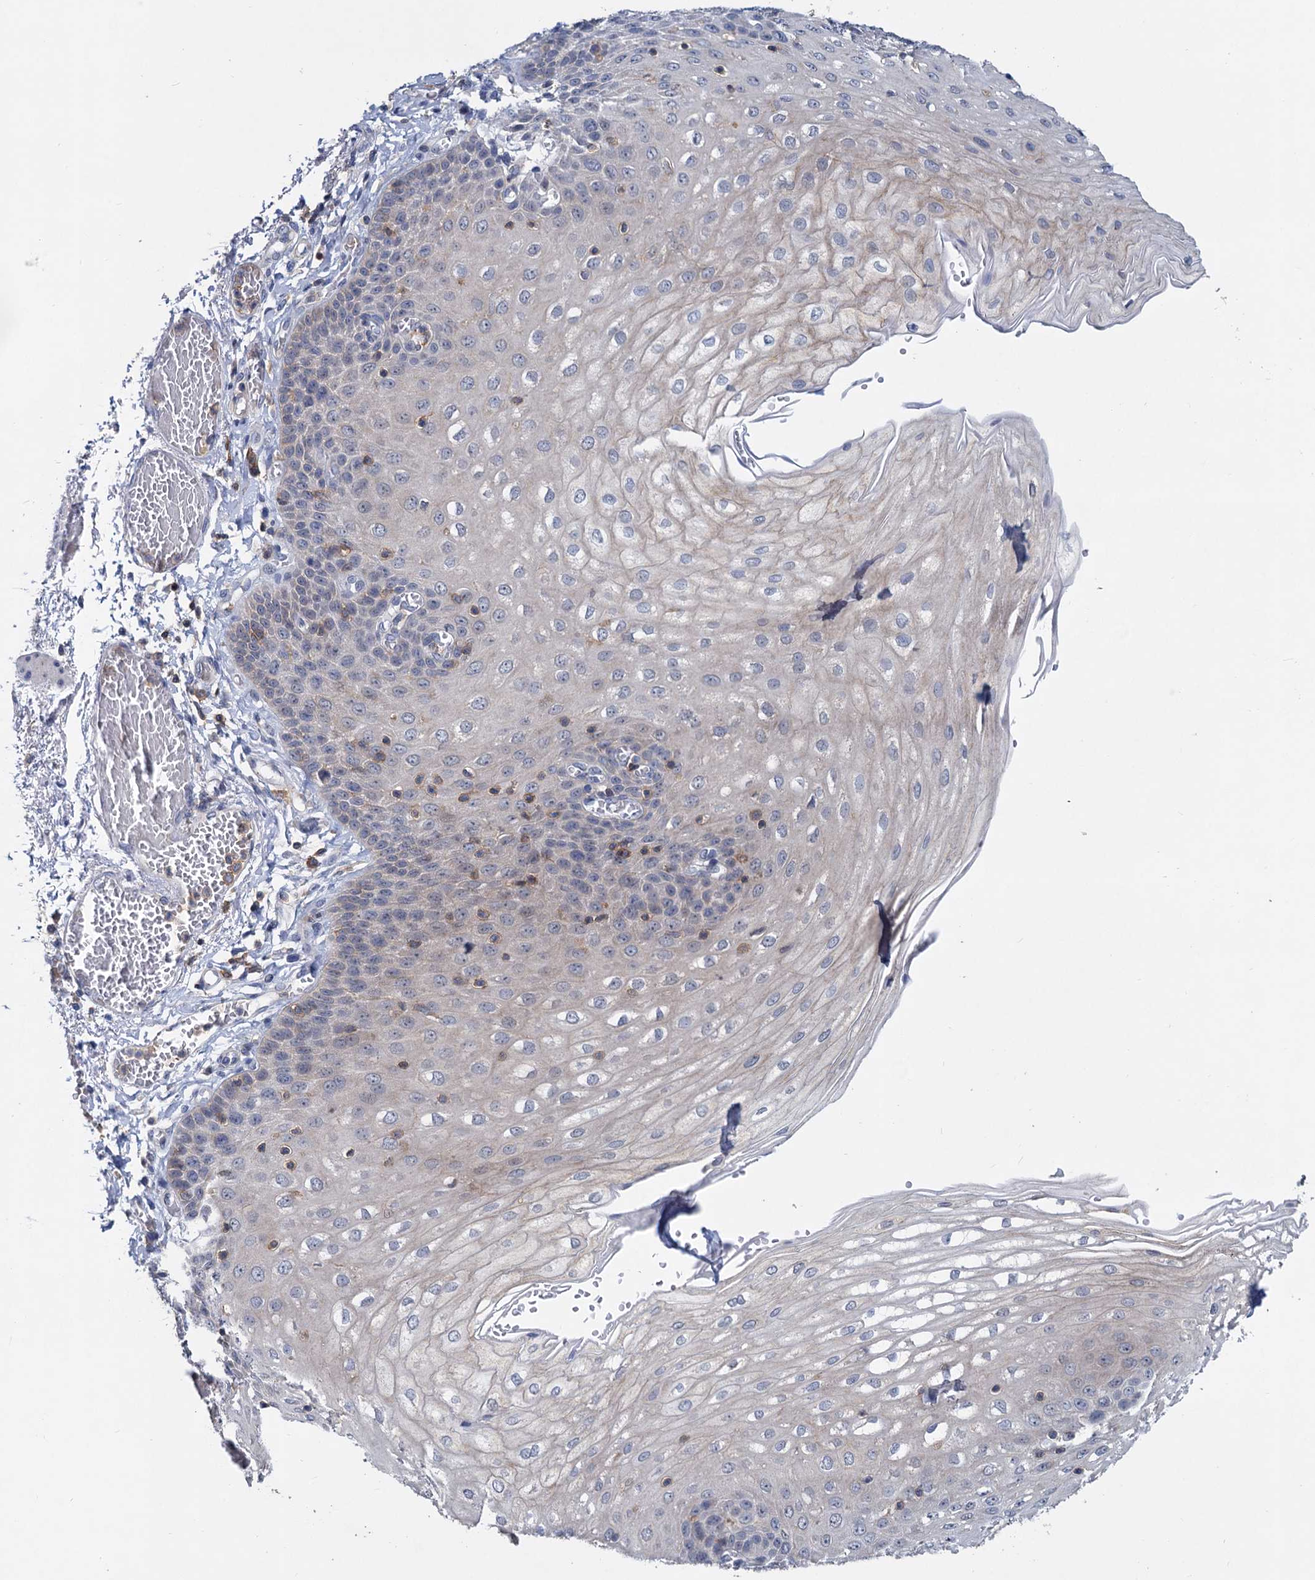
{"staining": {"intensity": "weak", "quantity": "<25%", "location": "cytoplasmic/membranous"}, "tissue": "esophagus", "cell_type": "Squamous epithelial cells", "image_type": "normal", "snomed": [{"axis": "morphology", "description": "Normal tissue, NOS"}, {"axis": "topography", "description": "Esophagus"}], "caption": "IHC of unremarkable esophagus reveals no staining in squamous epithelial cells. (DAB (3,3'-diaminobenzidine) IHC, high magnification).", "gene": "LRCH4", "patient": {"sex": "male", "age": 81}}